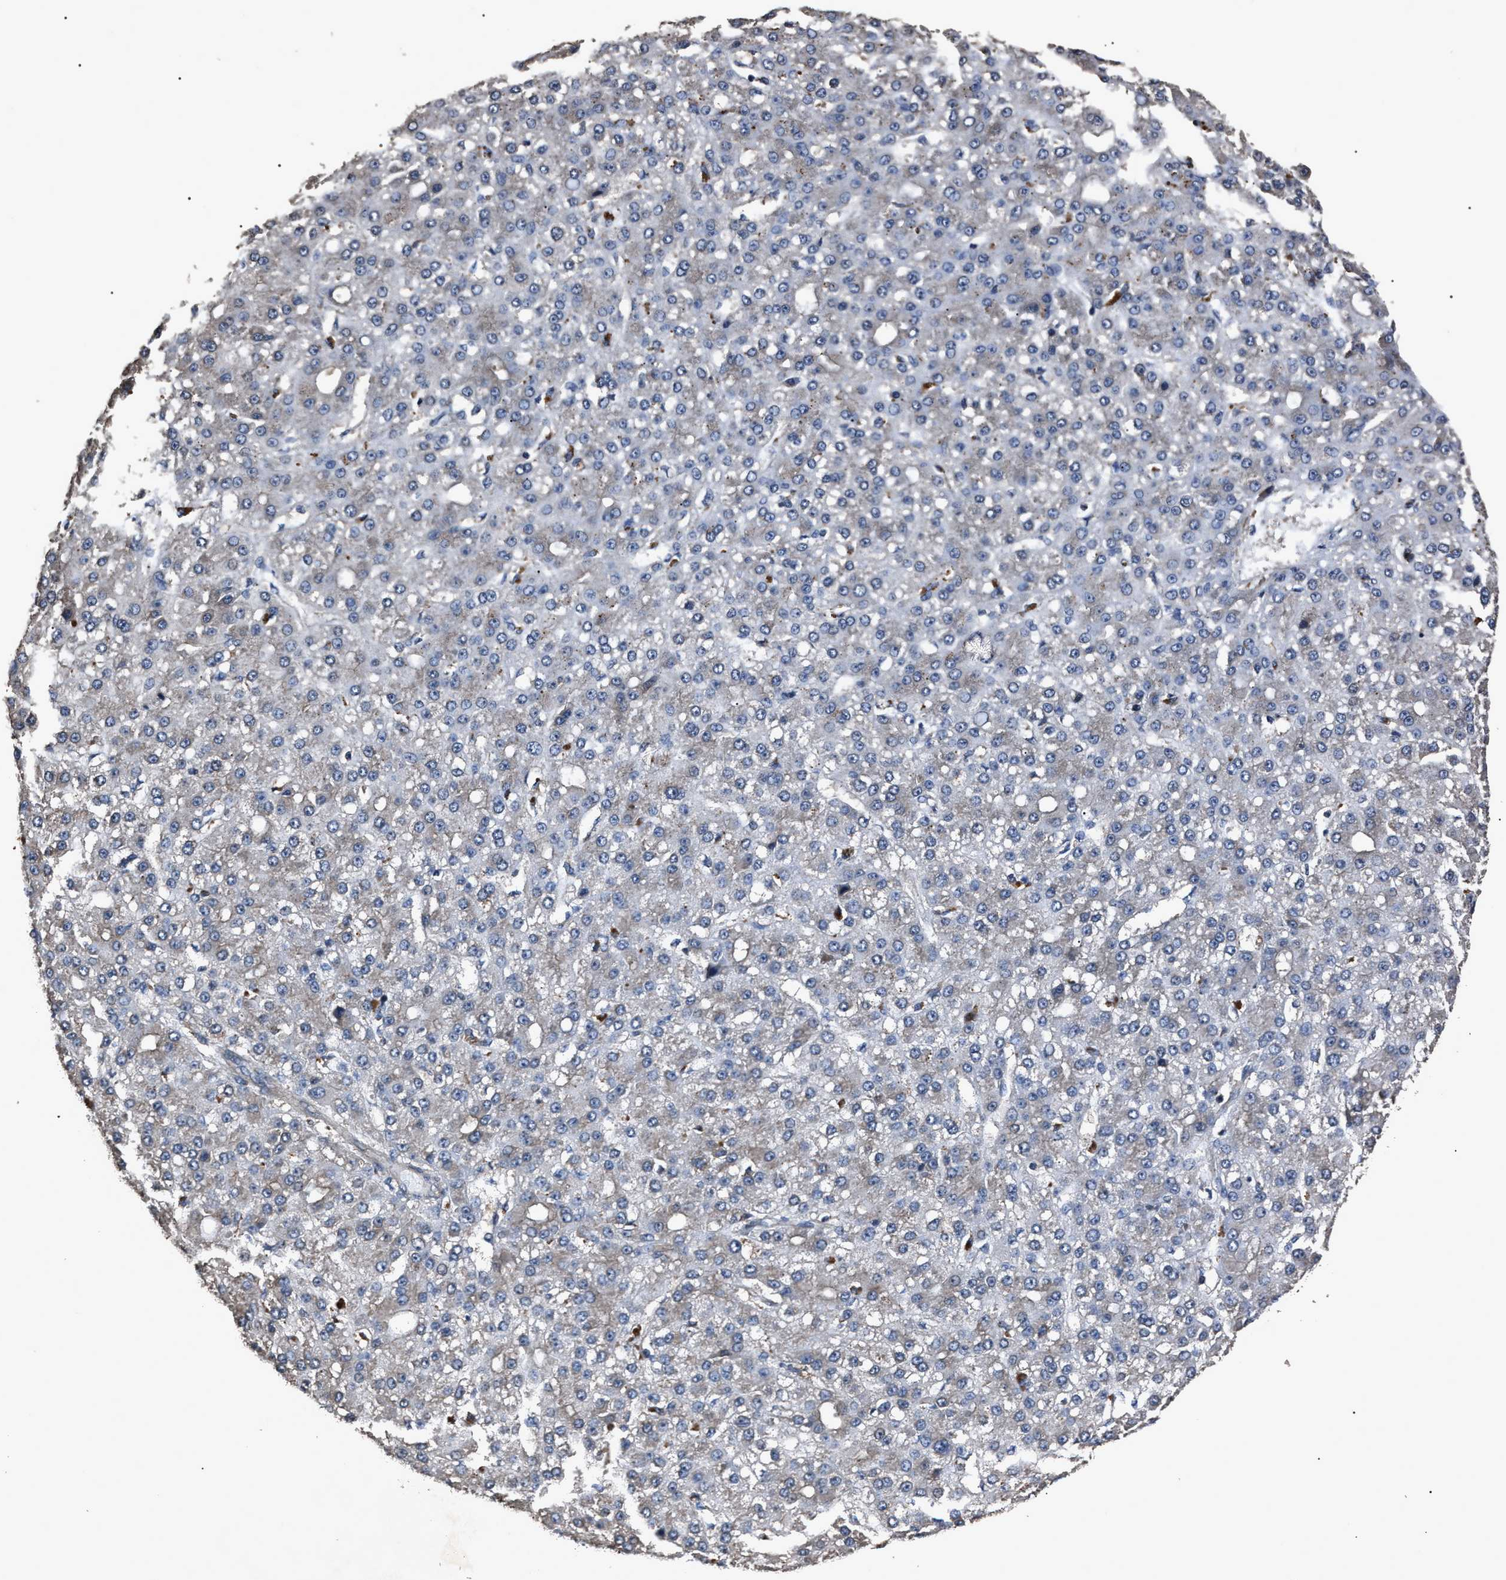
{"staining": {"intensity": "negative", "quantity": "none", "location": "none"}, "tissue": "liver cancer", "cell_type": "Tumor cells", "image_type": "cancer", "snomed": [{"axis": "morphology", "description": "Carcinoma, Hepatocellular, NOS"}, {"axis": "topography", "description": "Liver"}], "caption": "Immunohistochemistry photomicrograph of human liver cancer (hepatocellular carcinoma) stained for a protein (brown), which shows no staining in tumor cells.", "gene": "RNF216", "patient": {"sex": "male", "age": 67}}